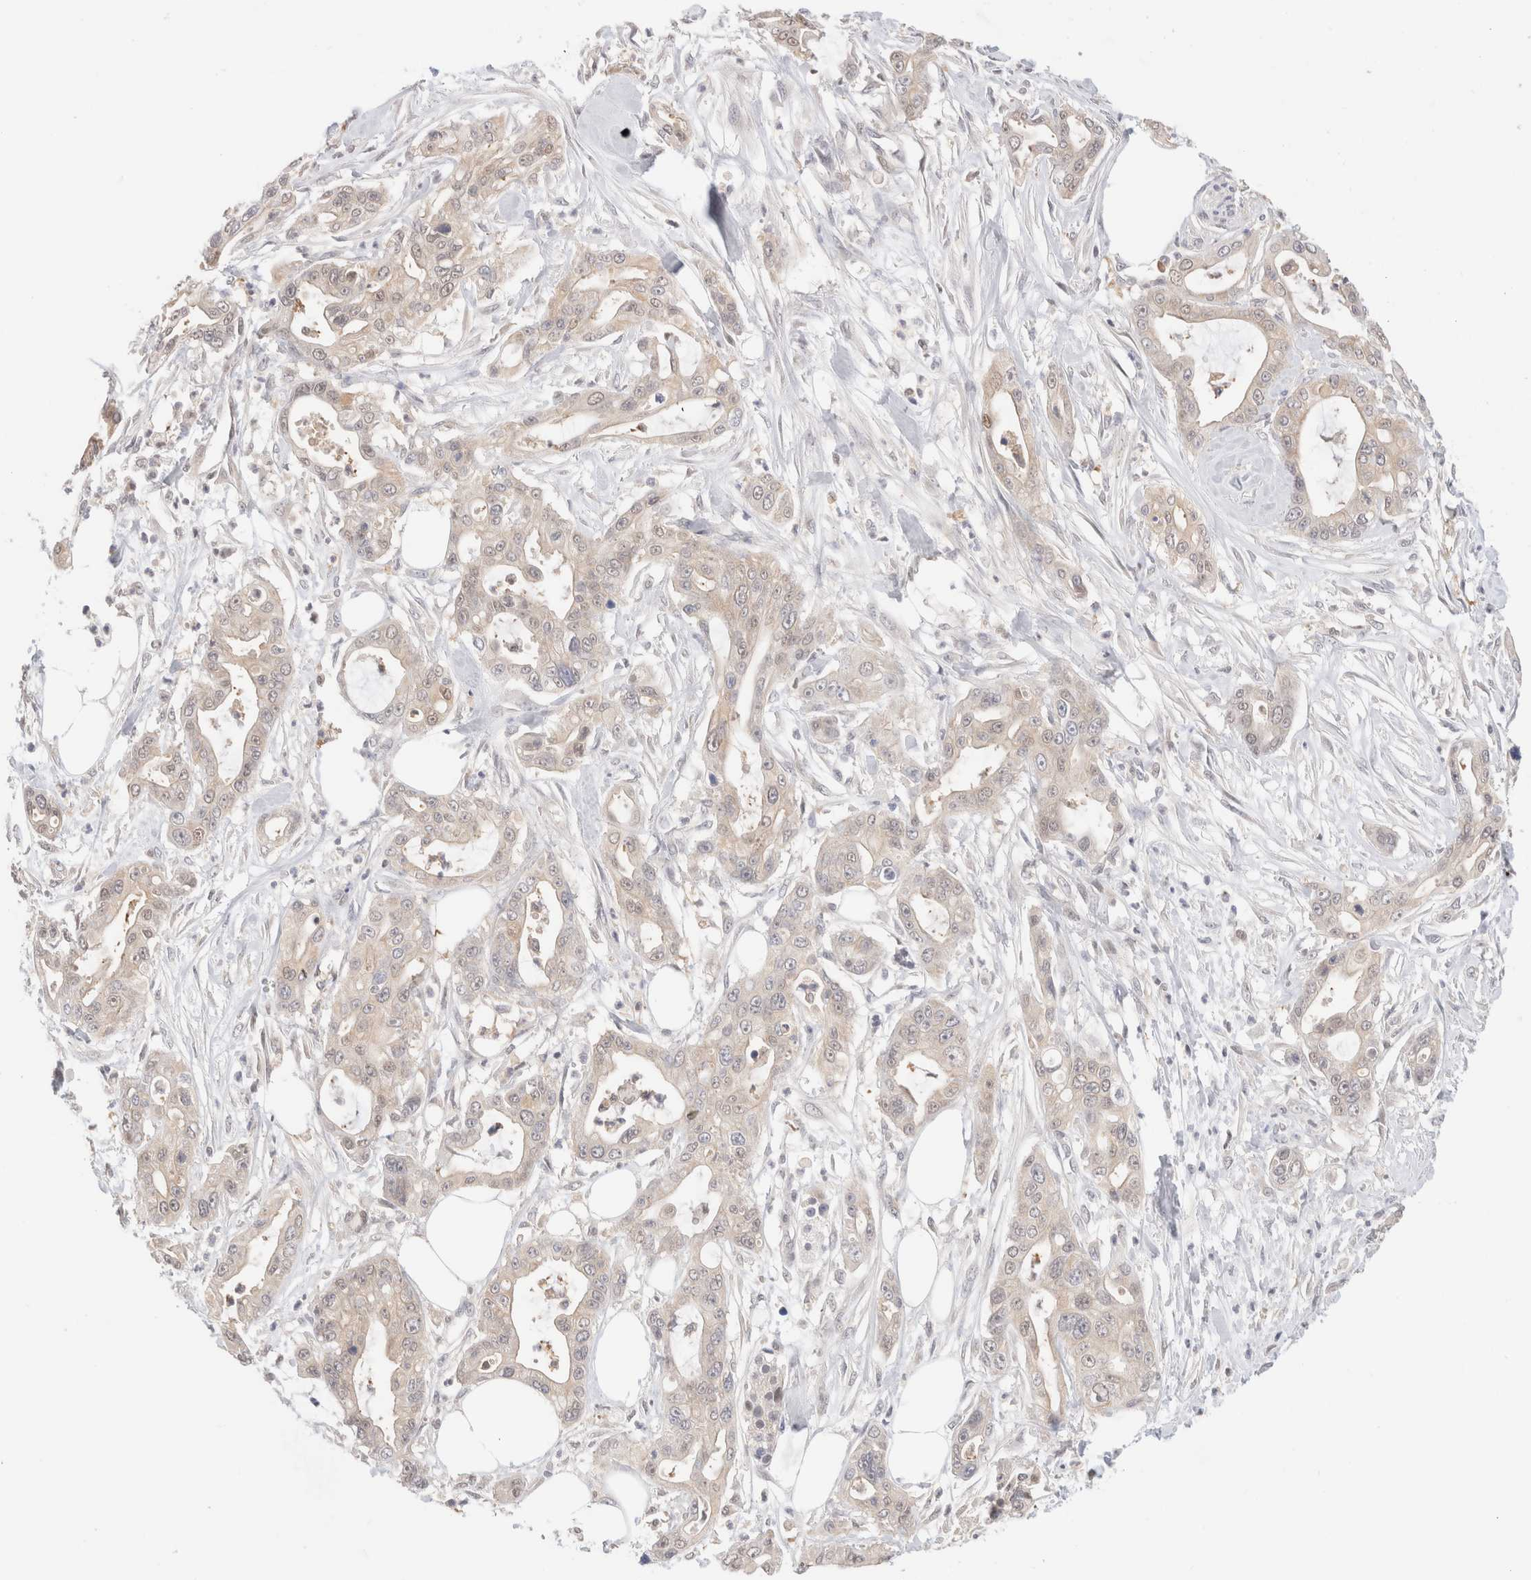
{"staining": {"intensity": "weak", "quantity": "25%-75%", "location": "cytoplasmic/membranous,nuclear"}, "tissue": "pancreatic cancer", "cell_type": "Tumor cells", "image_type": "cancer", "snomed": [{"axis": "morphology", "description": "Adenocarcinoma, NOS"}, {"axis": "topography", "description": "Pancreas"}], "caption": "Pancreatic cancer (adenocarcinoma) stained for a protein shows weak cytoplasmic/membranous and nuclear positivity in tumor cells.", "gene": "C17orf97", "patient": {"sex": "male", "age": 68}}